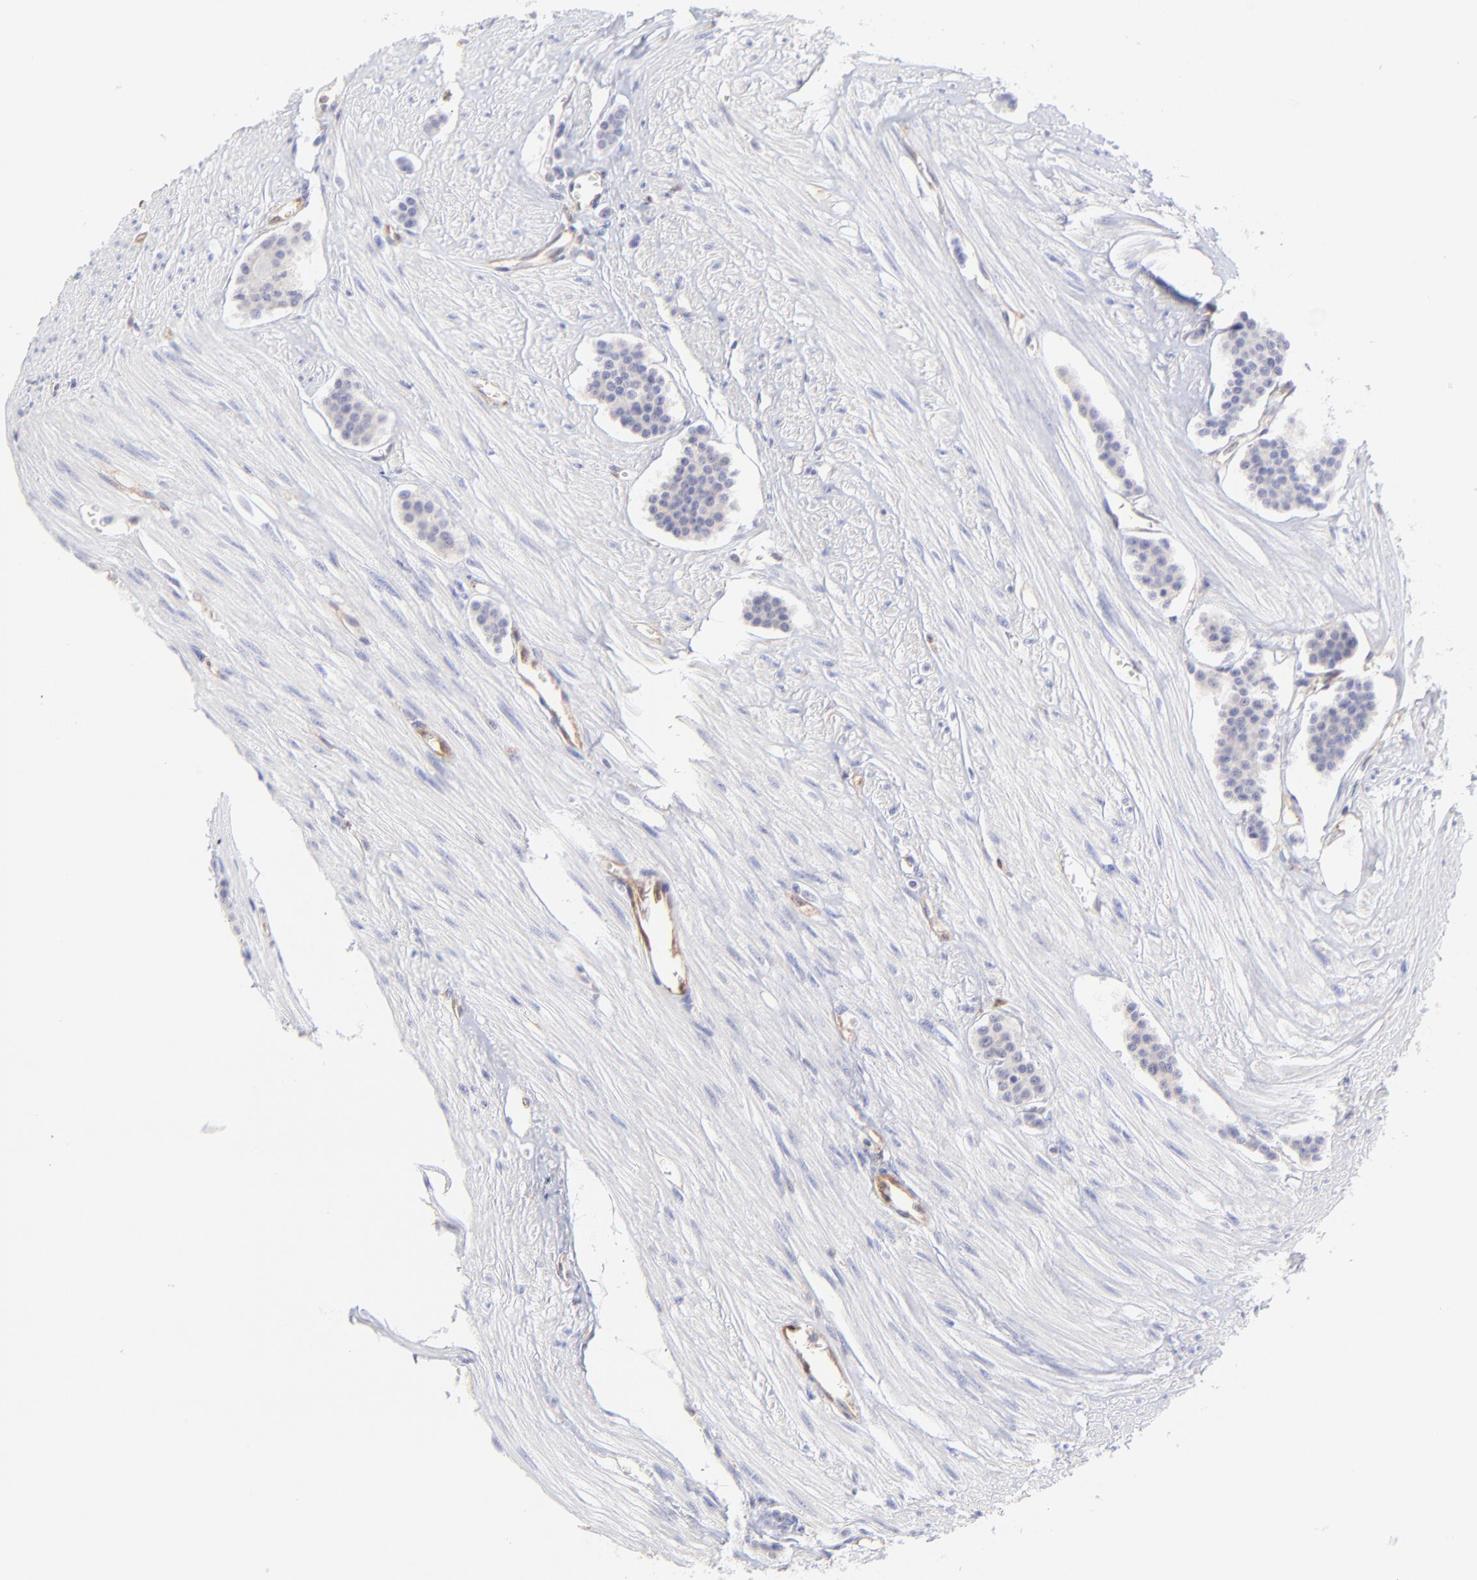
{"staining": {"intensity": "negative", "quantity": "none", "location": "none"}, "tissue": "carcinoid", "cell_type": "Tumor cells", "image_type": "cancer", "snomed": [{"axis": "morphology", "description": "Carcinoid, malignant, NOS"}, {"axis": "topography", "description": "Small intestine"}], "caption": "Tumor cells show no significant protein staining in carcinoid.", "gene": "HYAL1", "patient": {"sex": "male", "age": 60}}